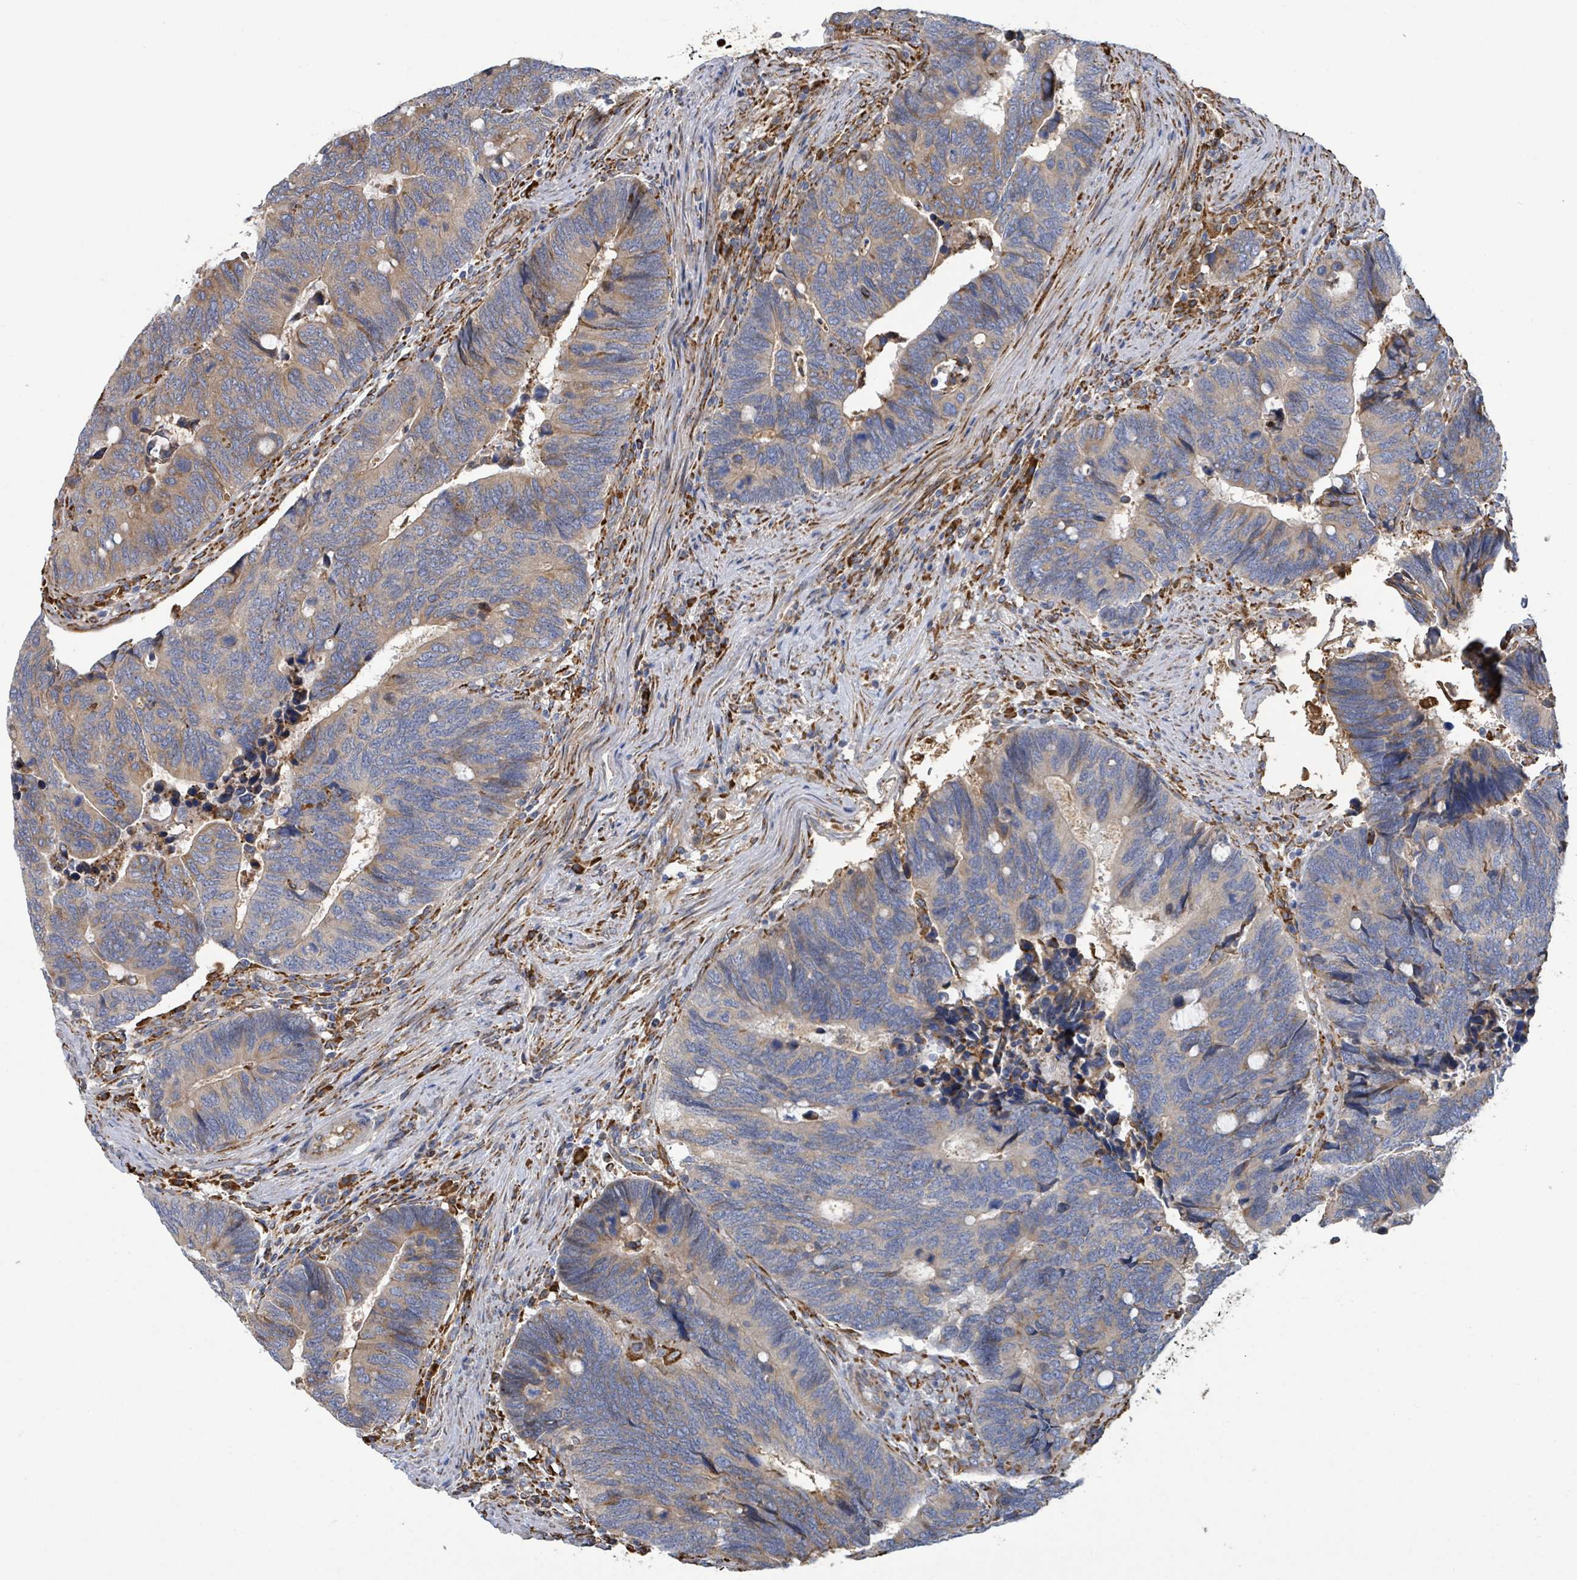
{"staining": {"intensity": "moderate", "quantity": "25%-75%", "location": "cytoplasmic/membranous"}, "tissue": "colorectal cancer", "cell_type": "Tumor cells", "image_type": "cancer", "snomed": [{"axis": "morphology", "description": "Adenocarcinoma, NOS"}, {"axis": "topography", "description": "Colon"}], "caption": "This is a micrograph of immunohistochemistry staining of colorectal cancer (adenocarcinoma), which shows moderate positivity in the cytoplasmic/membranous of tumor cells.", "gene": "RFPL4A", "patient": {"sex": "male", "age": 87}}